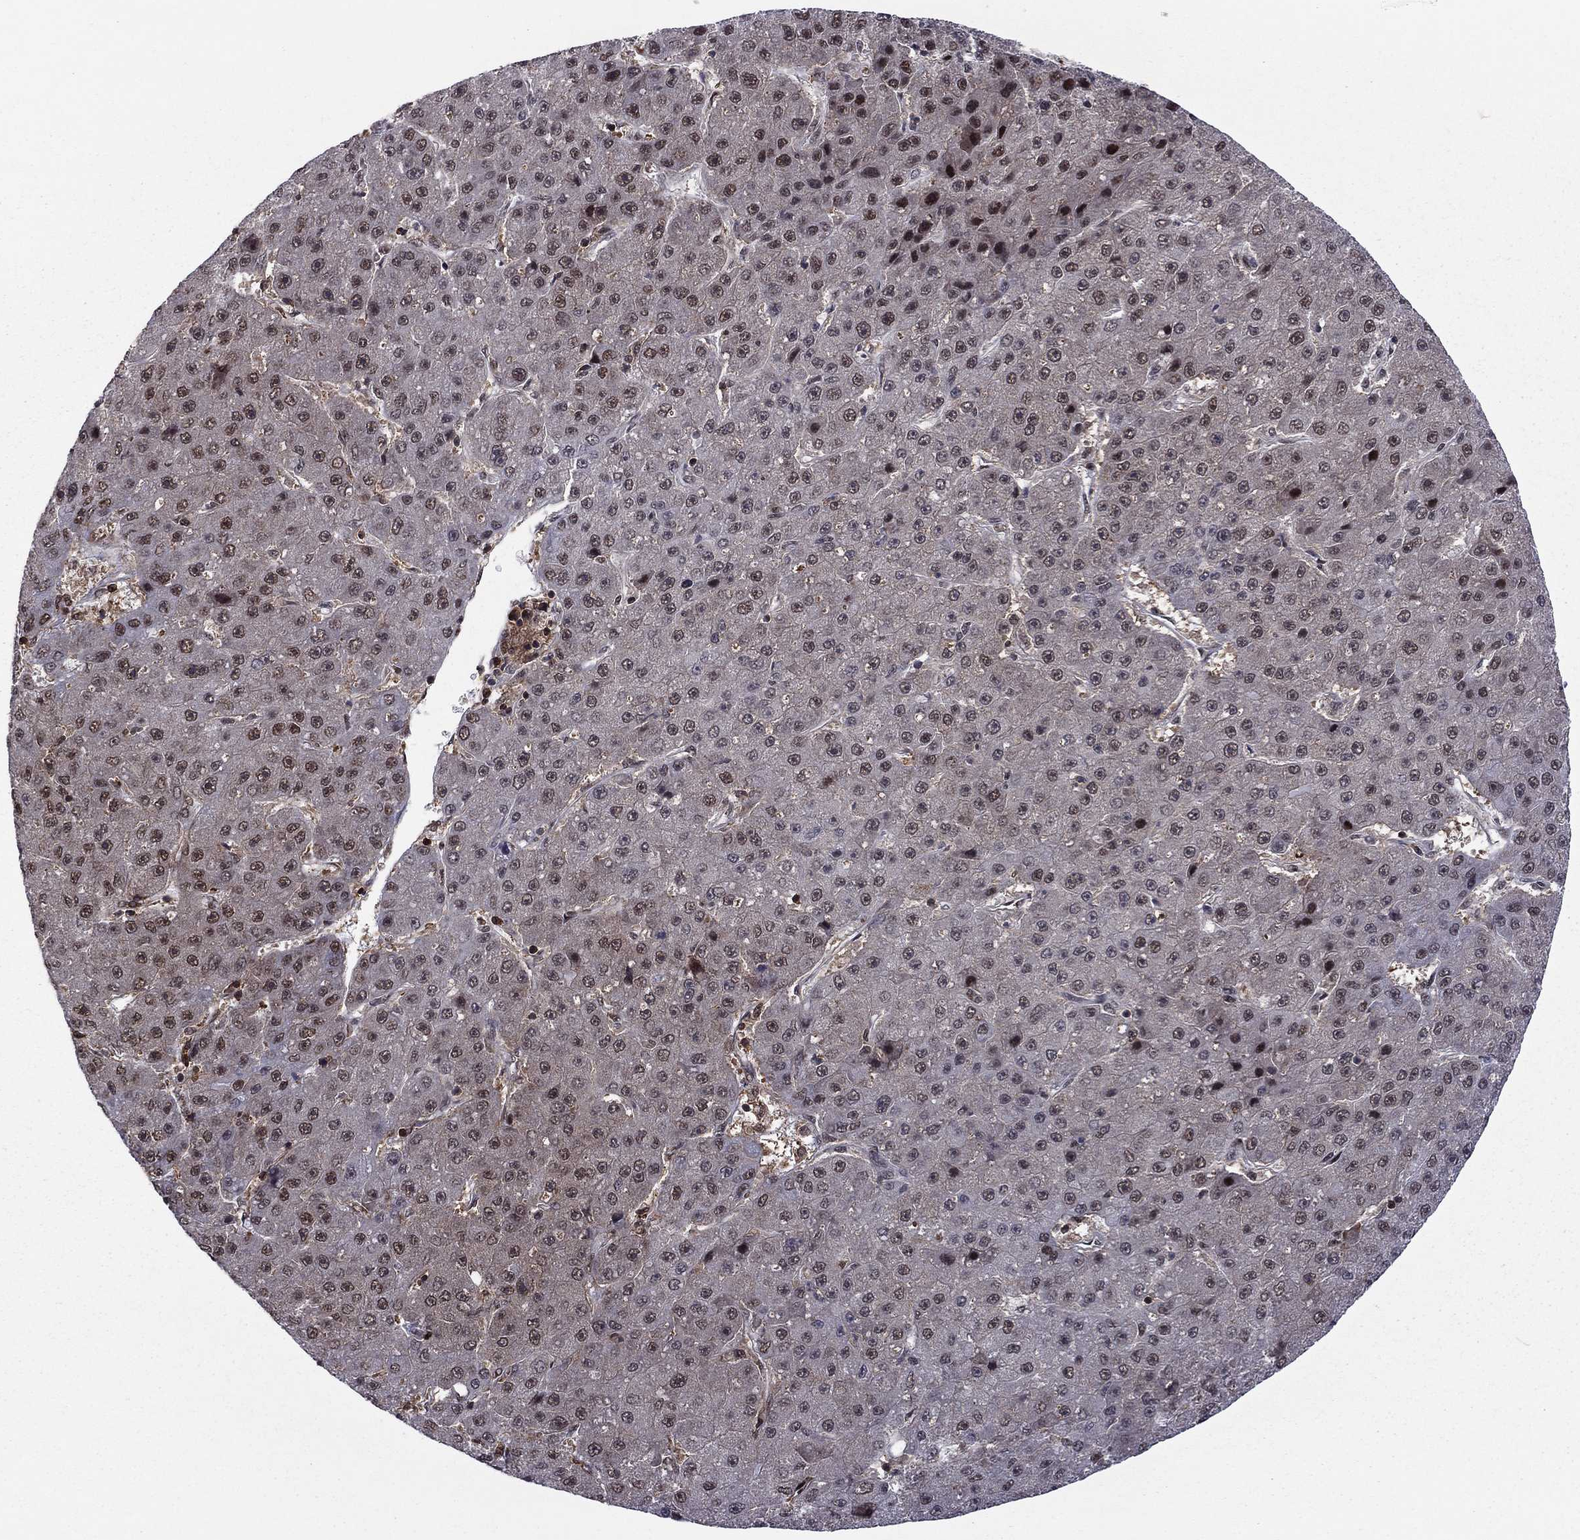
{"staining": {"intensity": "moderate", "quantity": "<25%", "location": "nuclear"}, "tissue": "liver cancer", "cell_type": "Tumor cells", "image_type": "cancer", "snomed": [{"axis": "morphology", "description": "Carcinoma, Hepatocellular, NOS"}, {"axis": "topography", "description": "Liver"}], "caption": "Immunohistochemical staining of liver hepatocellular carcinoma demonstrates low levels of moderate nuclear protein staining in approximately <25% of tumor cells.", "gene": "PSMD2", "patient": {"sex": "male", "age": 67}}